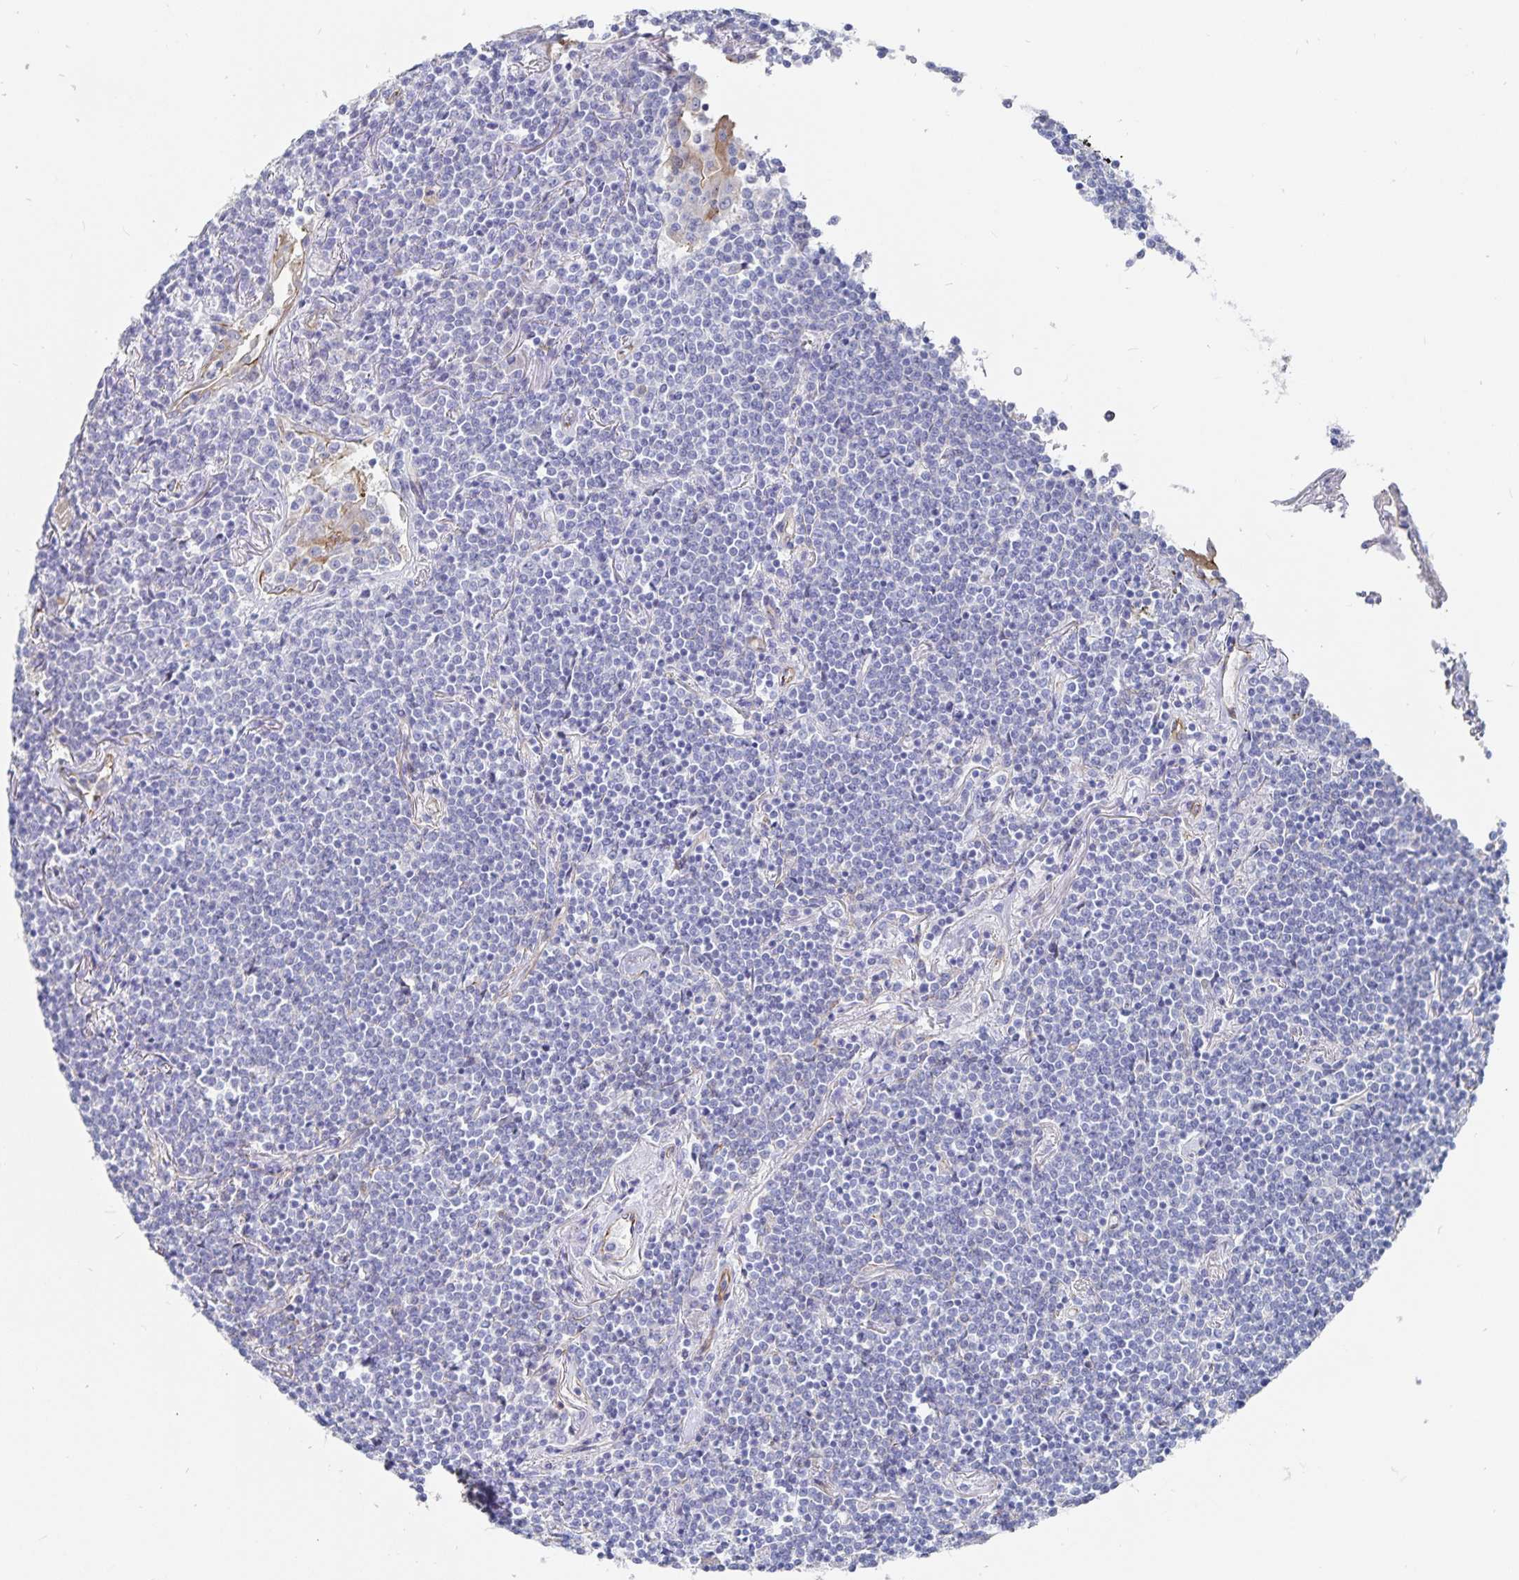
{"staining": {"intensity": "negative", "quantity": "none", "location": "none"}, "tissue": "lymphoma", "cell_type": "Tumor cells", "image_type": "cancer", "snomed": [{"axis": "morphology", "description": "Malignant lymphoma, non-Hodgkin's type, Low grade"}, {"axis": "topography", "description": "Lung"}], "caption": "Immunohistochemistry (IHC) histopathology image of neoplastic tissue: lymphoma stained with DAB (3,3'-diaminobenzidine) displays no significant protein expression in tumor cells. (IHC, brightfield microscopy, high magnification).", "gene": "SSTR1", "patient": {"sex": "female", "age": 71}}